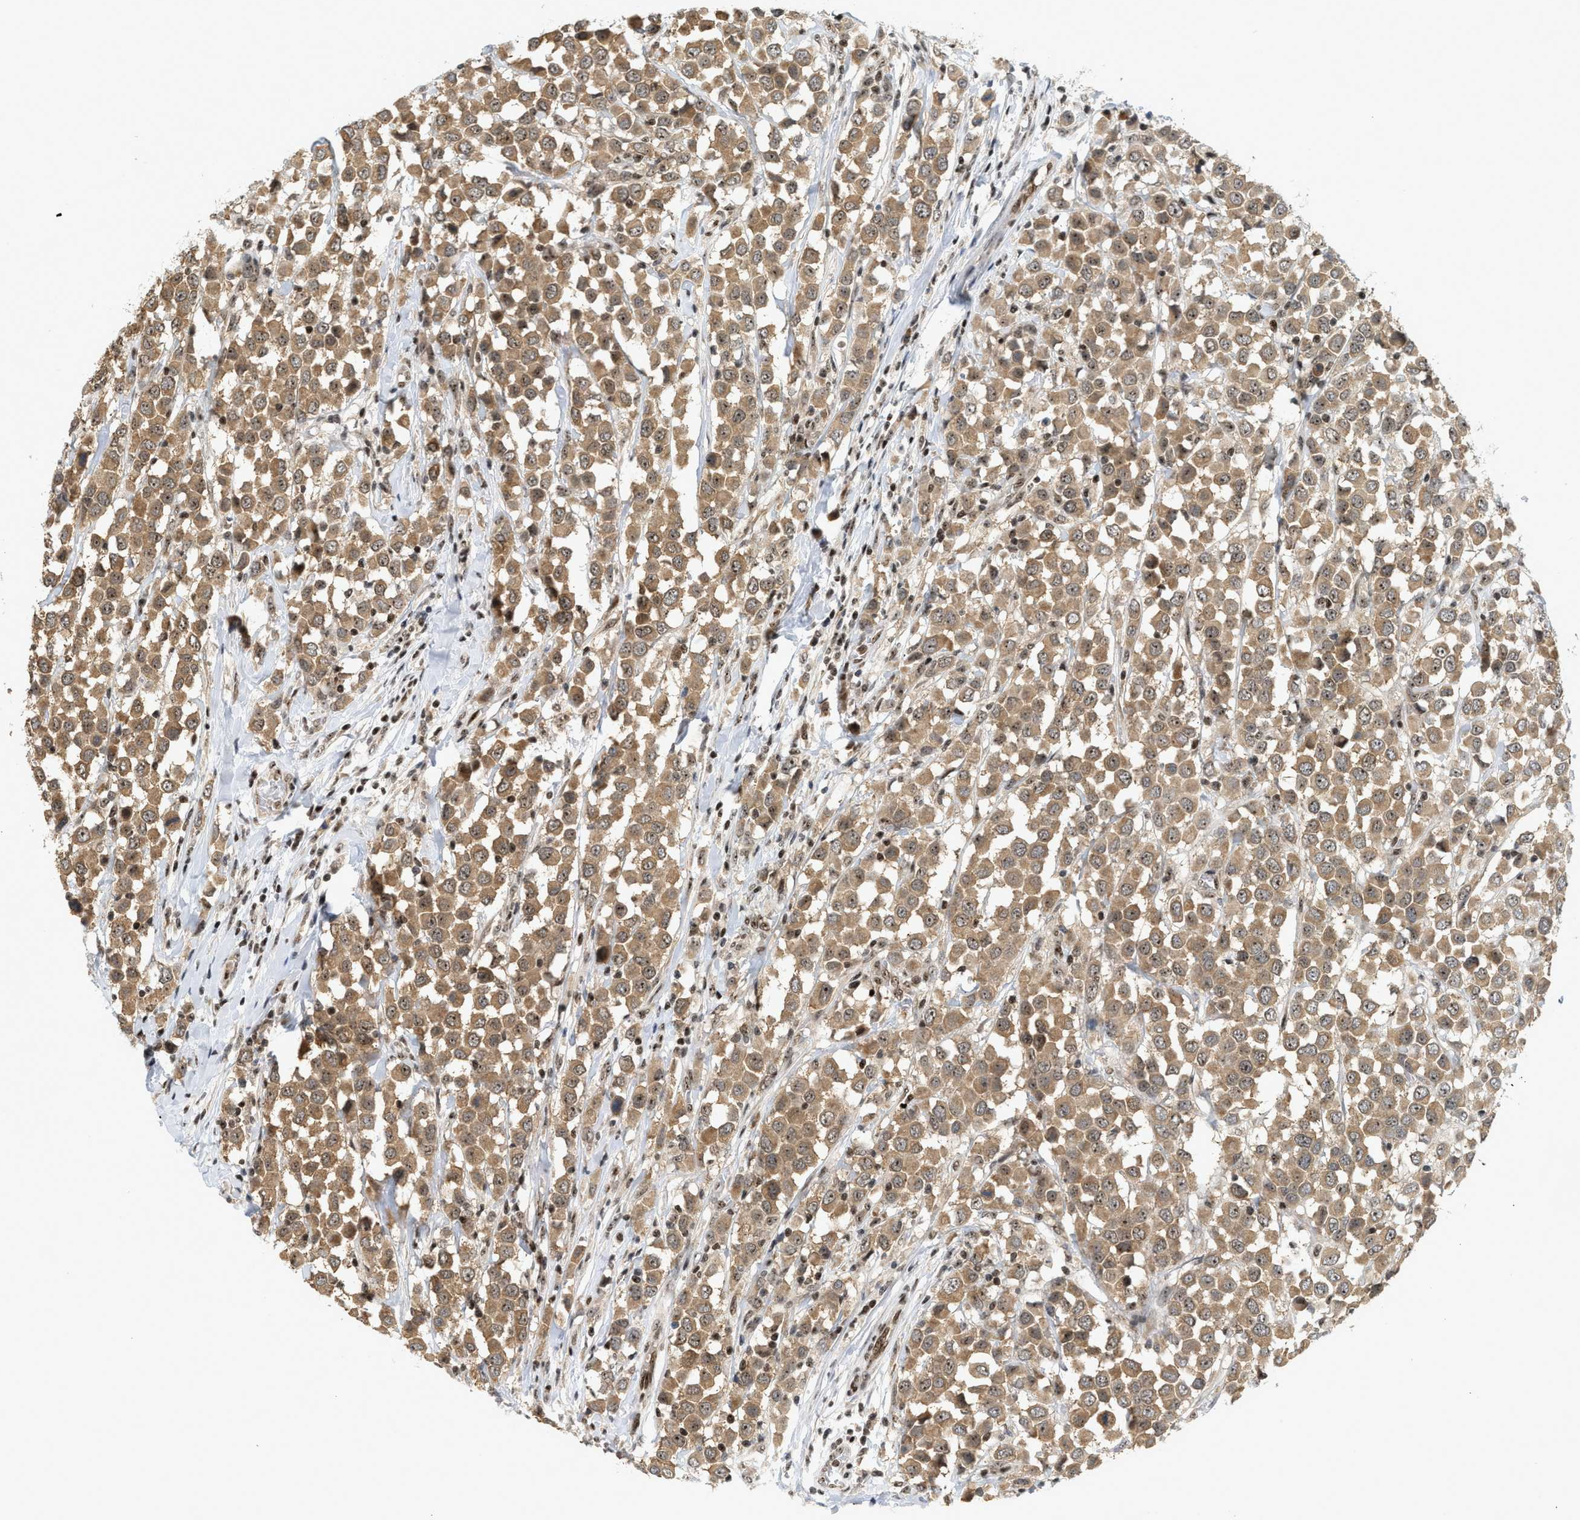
{"staining": {"intensity": "moderate", "quantity": ">75%", "location": "cytoplasmic/membranous,nuclear"}, "tissue": "breast cancer", "cell_type": "Tumor cells", "image_type": "cancer", "snomed": [{"axis": "morphology", "description": "Duct carcinoma"}, {"axis": "topography", "description": "Breast"}], "caption": "Brown immunohistochemical staining in human invasive ductal carcinoma (breast) exhibits moderate cytoplasmic/membranous and nuclear expression in approximately >75% of tumor cells.", "gene": "ZNF22", "patient": {"sex": "female", "age": 61}}